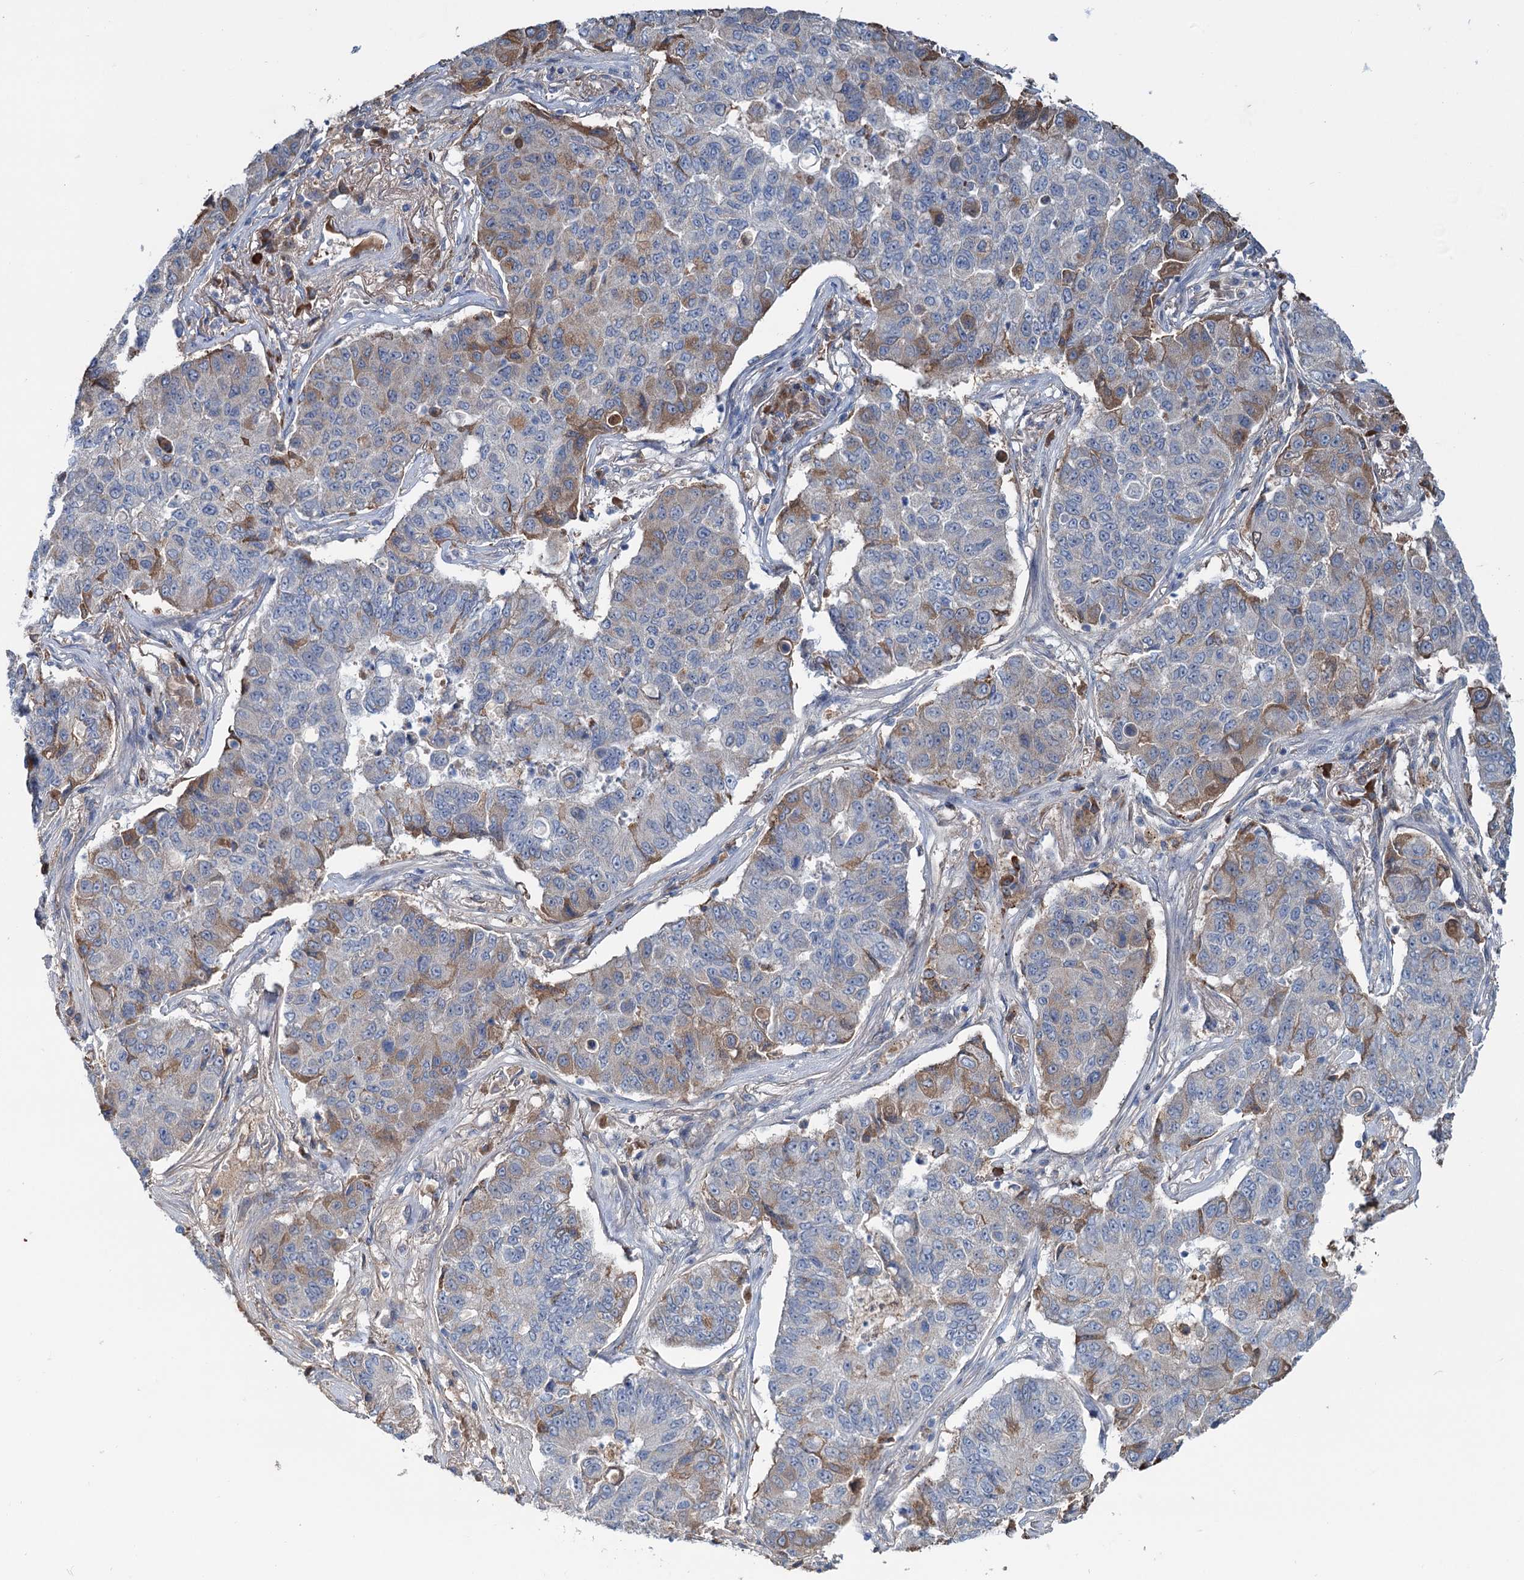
{"staining": {"intensity": "moderate", "quantity": "<25%", "location": "cytoplasmic/membranous"}, "tissue": "lung cancer", "cell_type": "Tumor cells", "image_type": "cancer", "snomed": [{"axis": "morphology", "description": "Squamous cell carcinoma, NOS"}, {"axis": "topography", "description": "Lung"}], "caption": "Immunohistochemical staining of lung squamous cell carcinoma demonstrates low levels of moderate cytoplasmic/membranous protein positivity in about <25% of tumor cells.", "gene": "LPIN1", "patient": {"sex": "male", "age": 74}}